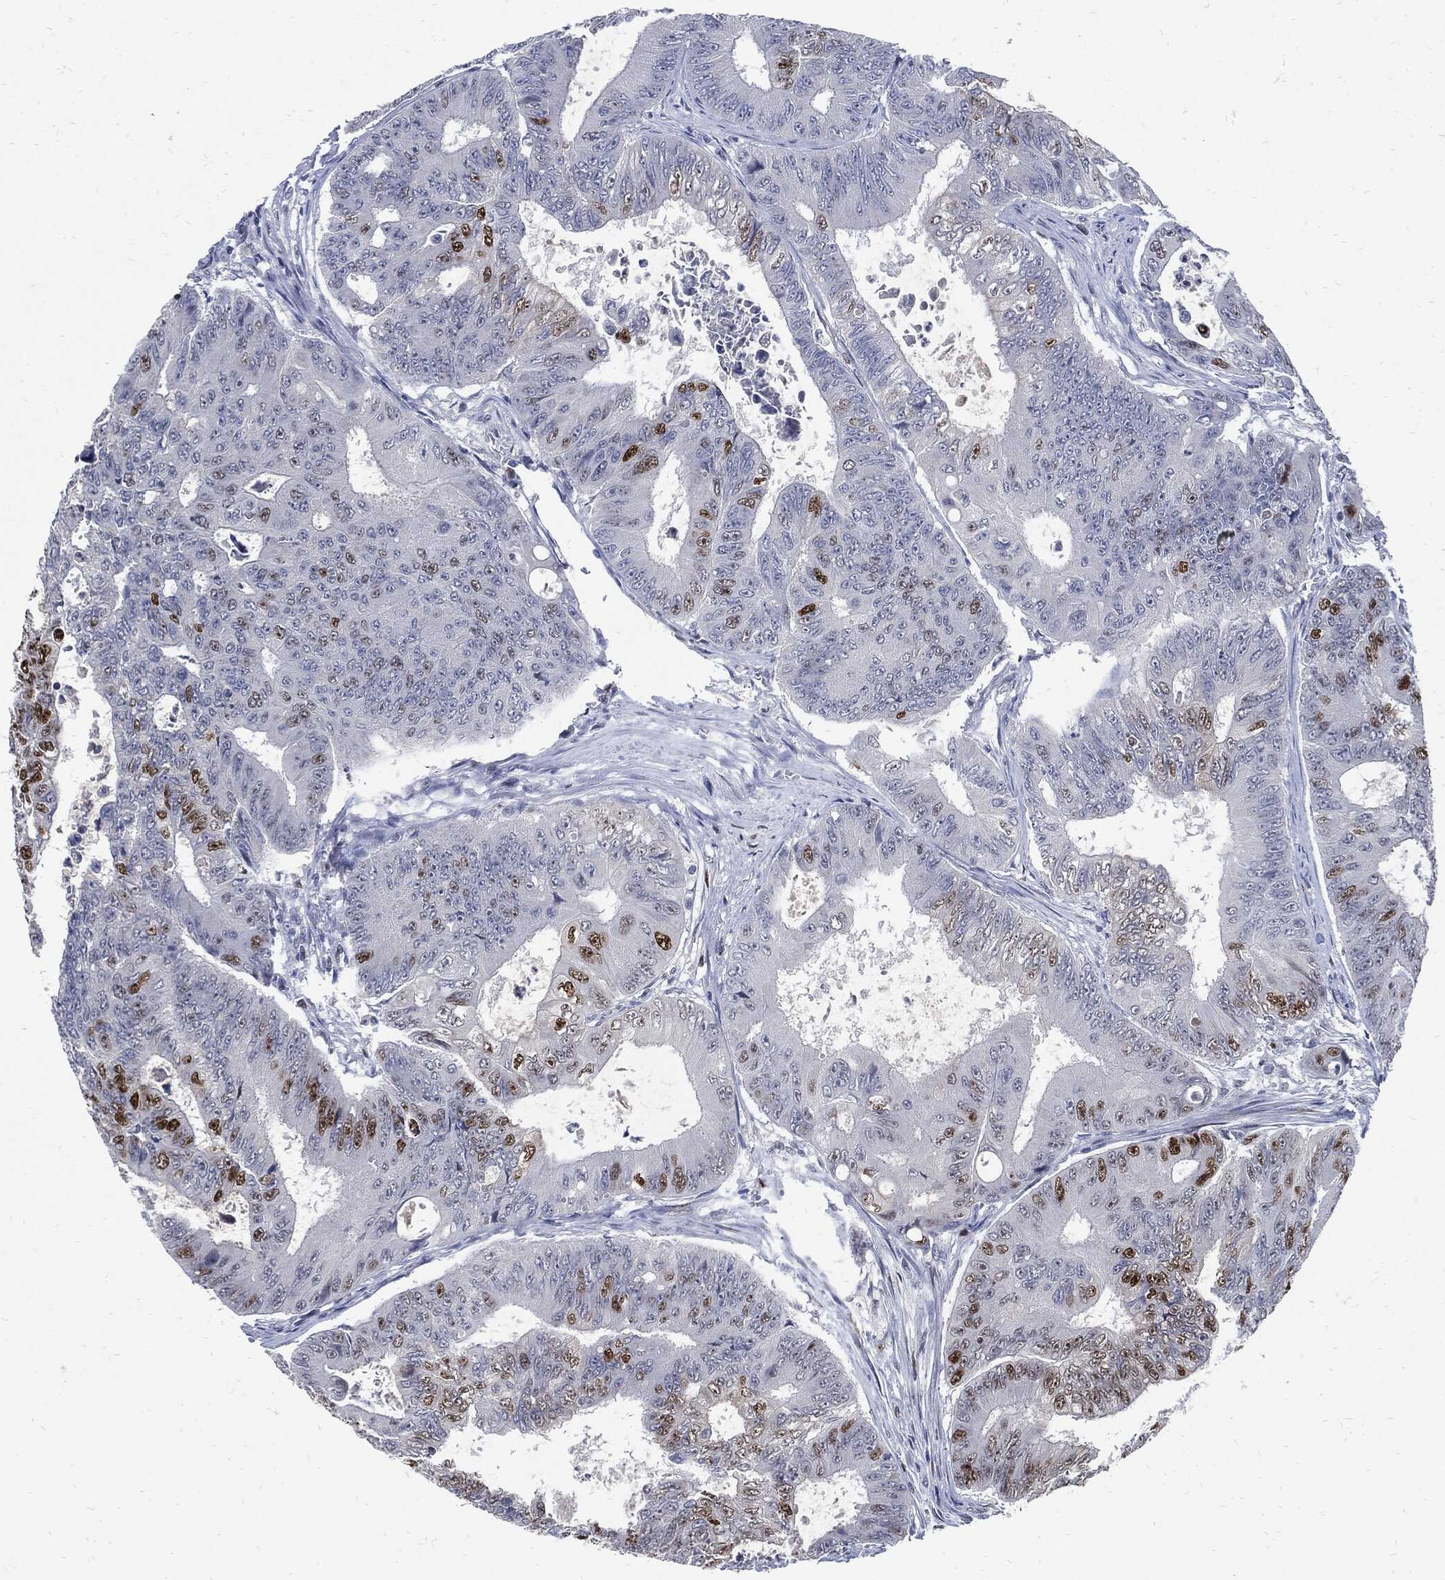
{"staining": {"intensity": "strong", "quantity": "<25%", "location": "nuclear"}, "tissue": "colorectal cancer", "cell_type": "Tumor cells", "image_type": "cancer", "snomed": [{"axis": "morphology", "description": "Adenocarcinoma, NOS"}, {"axis": "topography", "description": "Colon"}], "caption": "The micrograph reveals a brown stain indicating the presence of a protein in the nuclear of tumor cells in adenocarcinoma (colorectal). Using DAB (3,3'-diaminobenzidine) (brown) and hematoxylin (blue) stains, captured at high magnification using brightfield microscopy.", "gene": "NBN", "patient": {"sex": "female", "age": 48}}